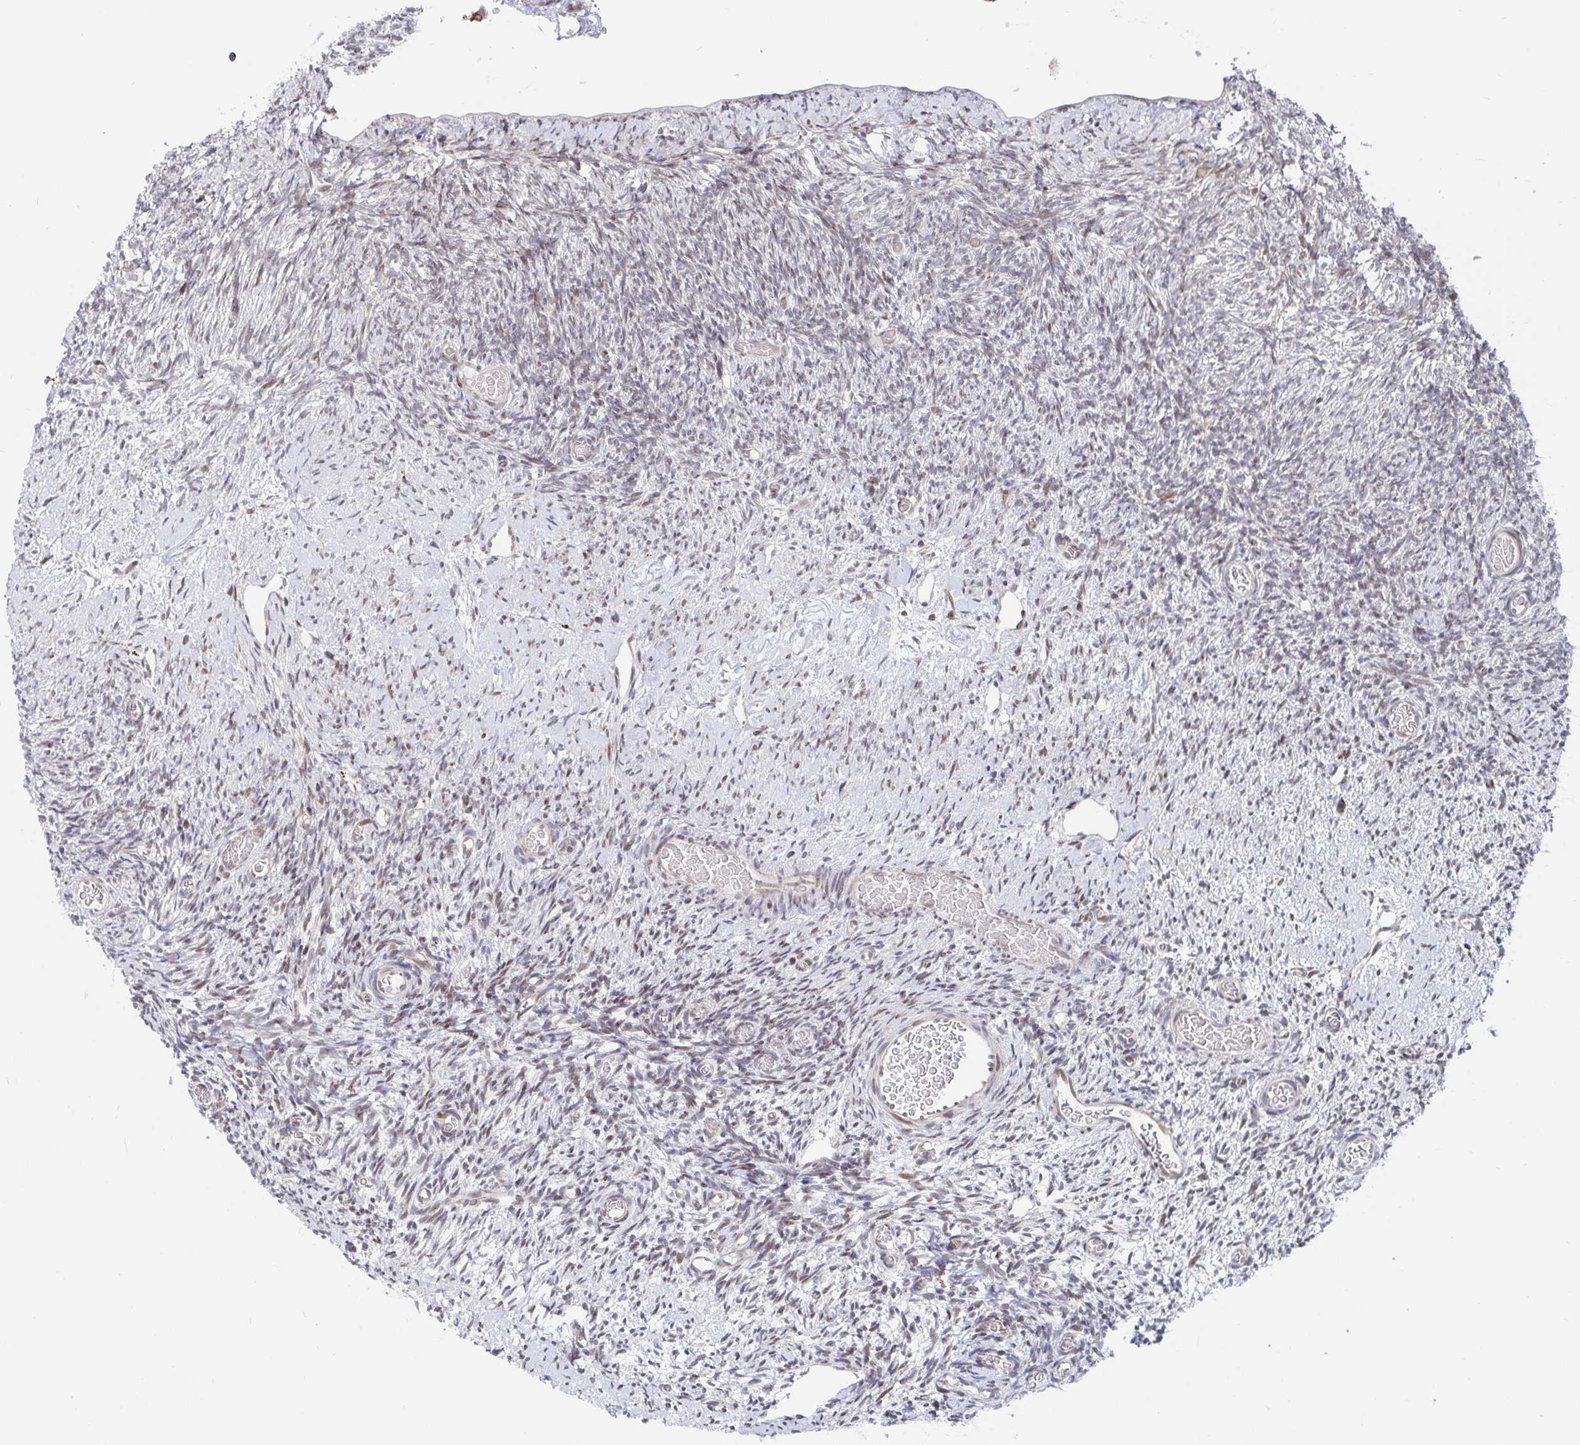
{"staining": {"intensity": "moderate", "quantity": ">75%", "location": "cytoplasmic/membranous"}, "tissue": "ovary", "cell_type": "Follicle cells", "image_type": "normal", "snomed": [{"axis": "morphology", "description": "Normal tissue, NOS"}, {"axis": "topography", "description": "Ovary"}], "caption": "Immunohistochemical staining of normal human ovary demonstrates moderate cytoplasmic/membranous protein staining in approximately >75% of follicle cells.", "gene": "STARD8", "patient": {"sex": "female", "age": 39}}